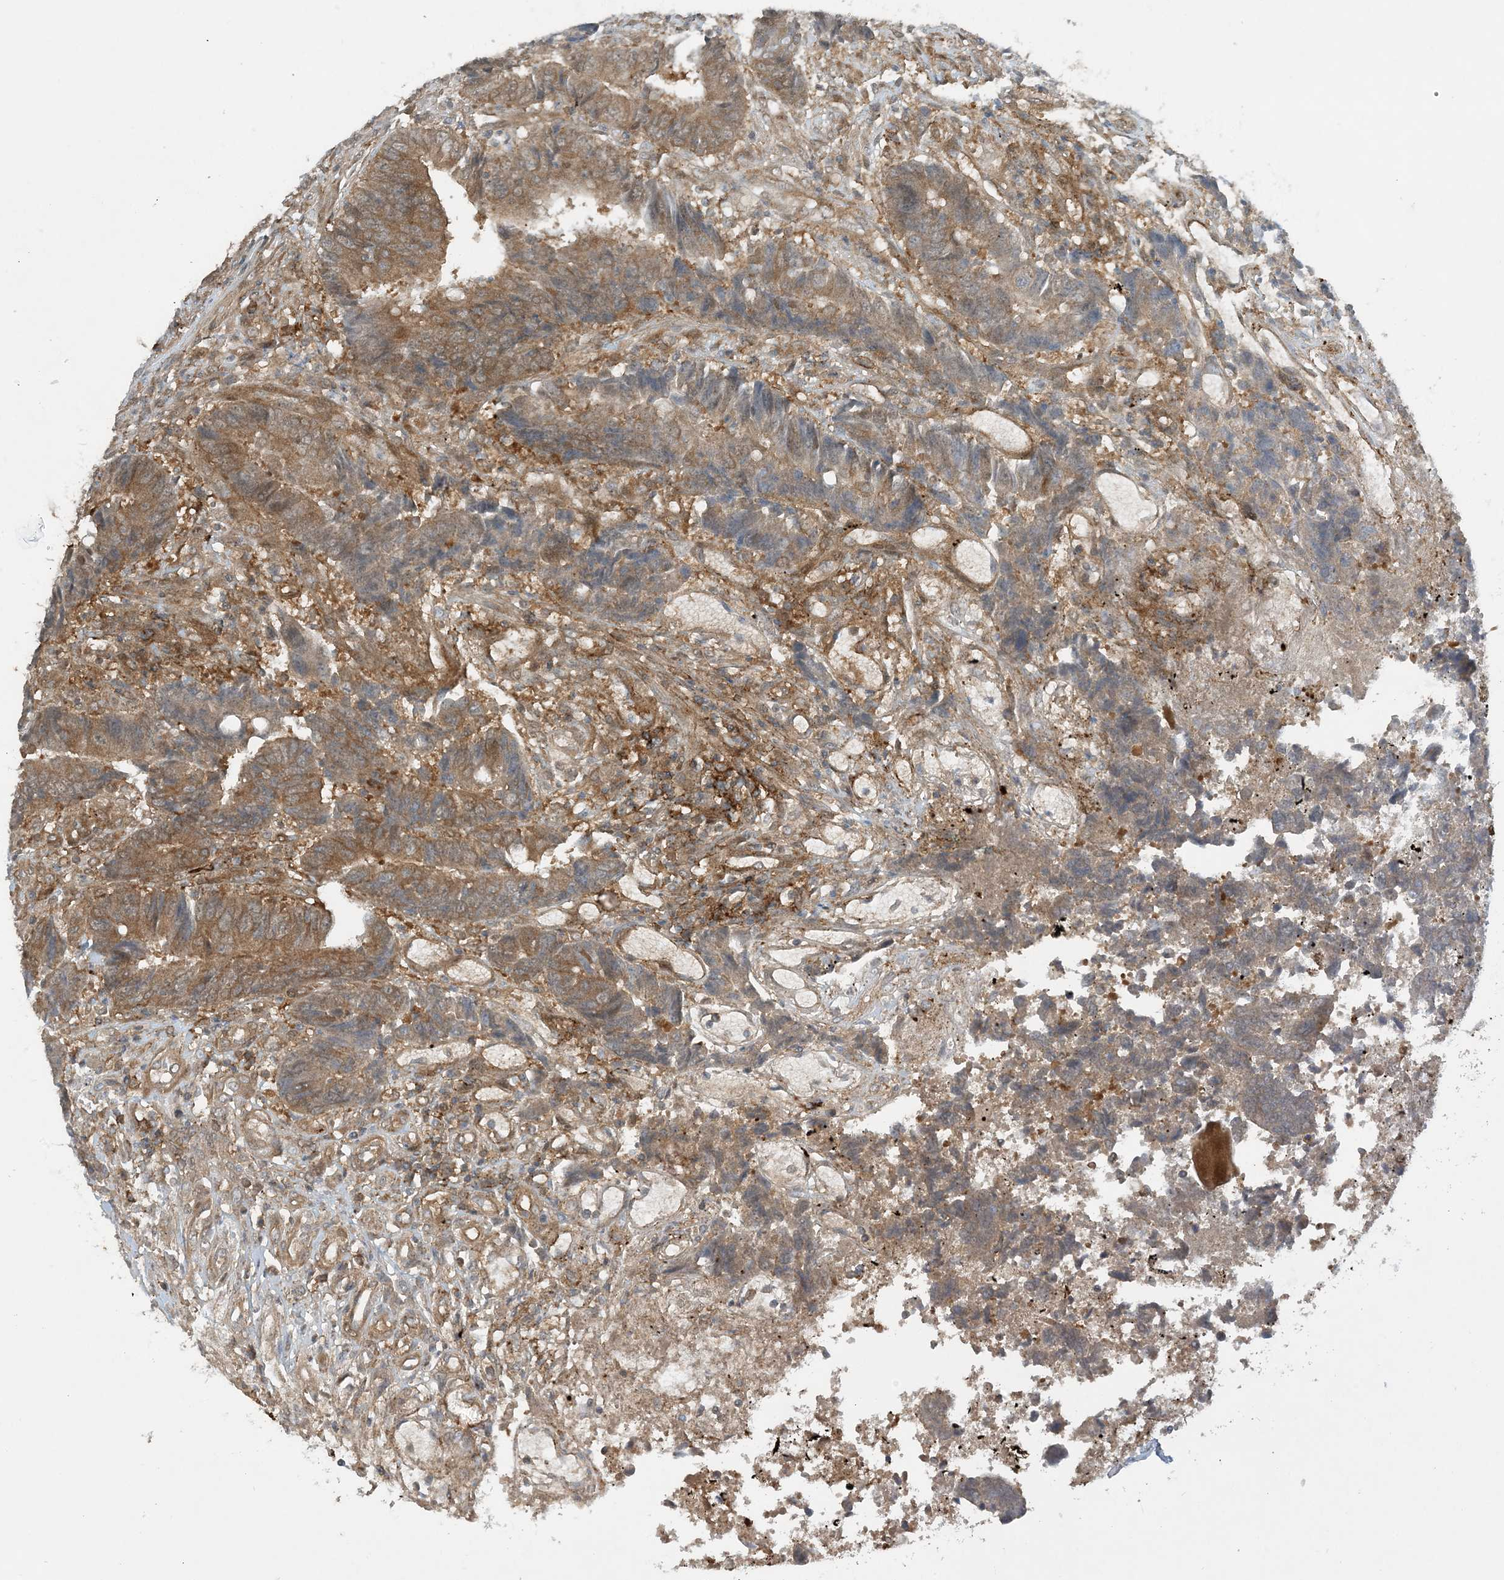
{"staining": {"intensity": "moderate", "quantity": ">75%", "location": "cytoplasmic/membranous"}, "tissue": "colorectal cancer", "cell_type": "Tumor cells", "image_type": "cancer", "snomed": [{"axis": "morphology", "description": "Adenocarcinoma, NOS"}, {"axis": "topography", "description": "Rectum"}], "caption": "Moderate cytoplasmic/membranous staining is appreciated in about >75% of tumor cells in colorectal adenocarcinoma.", "gene": "STAM2", "patient": {"sex": "male", "age": 84}}